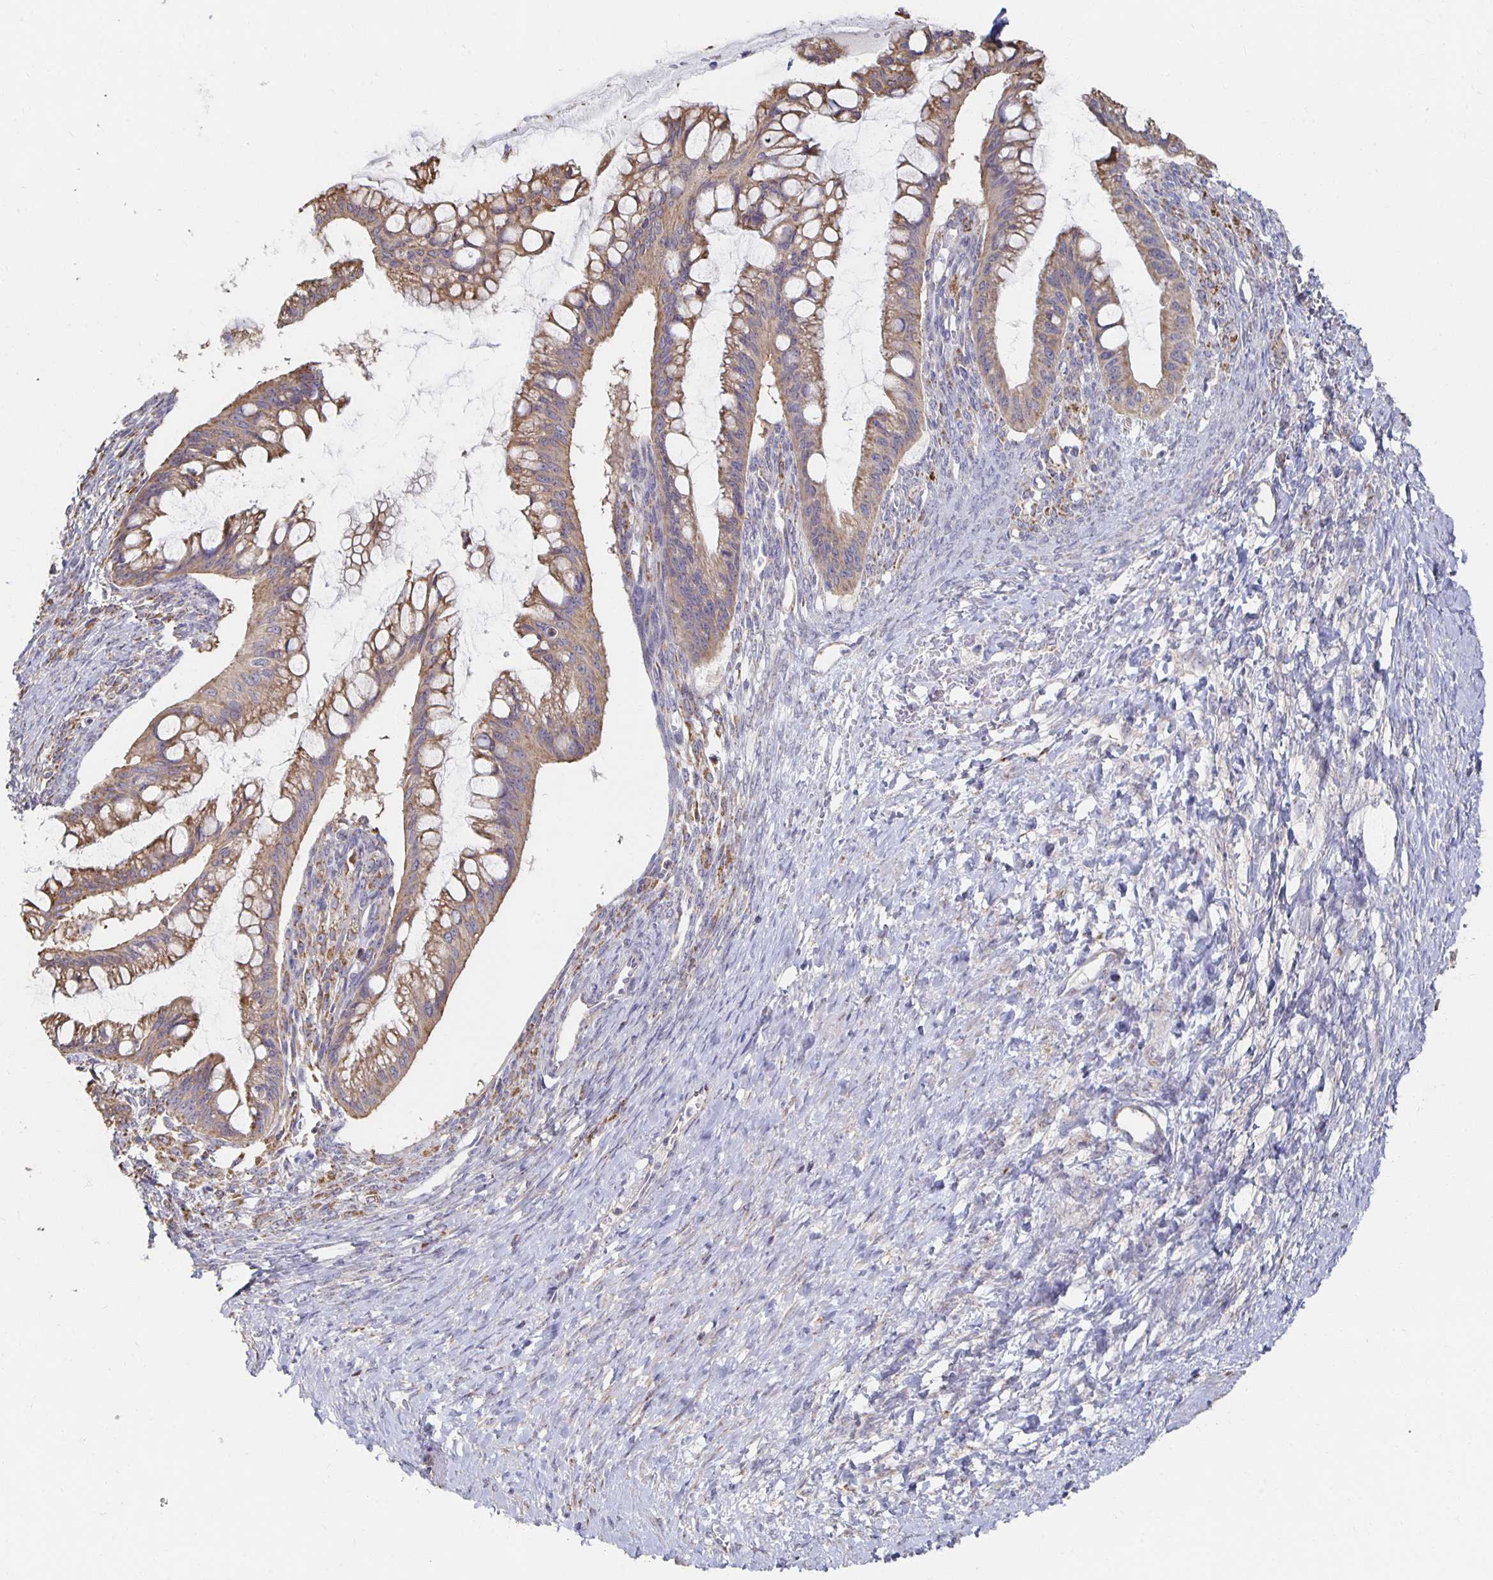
{"staining": {"intensity": "weak", "quantity": "25%-75%", "location": "cytoplasmic/membranous"}, "tissue": "ovarian cancer", "cell_type": "Tumor cells", "image_type": "cancer", "snomed": [{"axis": "morphology", "description": "Cystadenocarcinoma, mucinous, NOS"}, {"axis": "topography", "description": "Ovary"}], "caption": "This is an image of immunohistochemistry (IHC) staining of ovarian cancer, which shows weak positivity in the cytoplasmic/membranous of tumor cells.", "gene": "NKX2-8", "patient": {"sex": "female", "age": 73}}